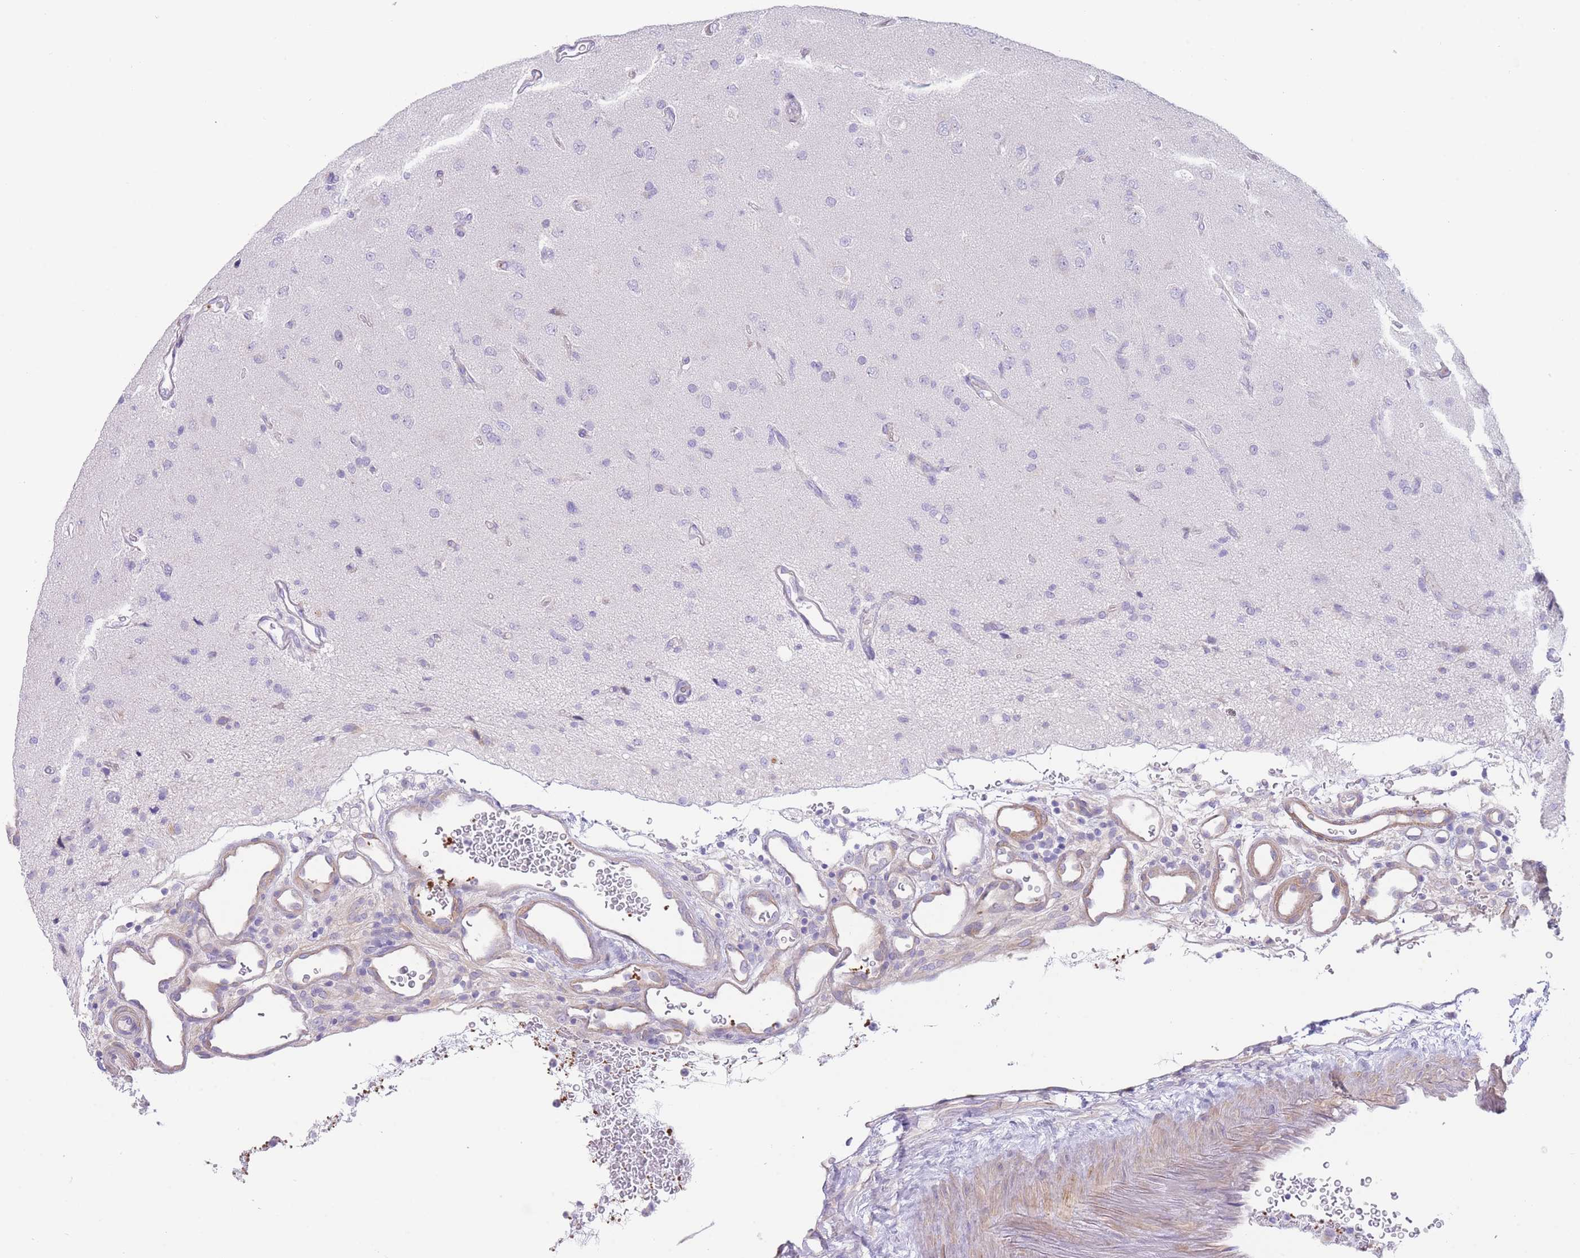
{"staining": {"intensity": "negative", "quantity": "none", "location": "none"}, "tissue": "glioma", "cell_type": "Tumor cells", "image_type": "cancer", "snomed": [{"axis": "morphology", "description": "Glioma, malignant, High grade"}, {"axis": "topography", "description": "Brain"}], "caption": "Histopathology image shows no protein expression in tumor cells of glioma tissue.", "gene": "LDB3", "patient": {"sex": "male", "age": 77}}